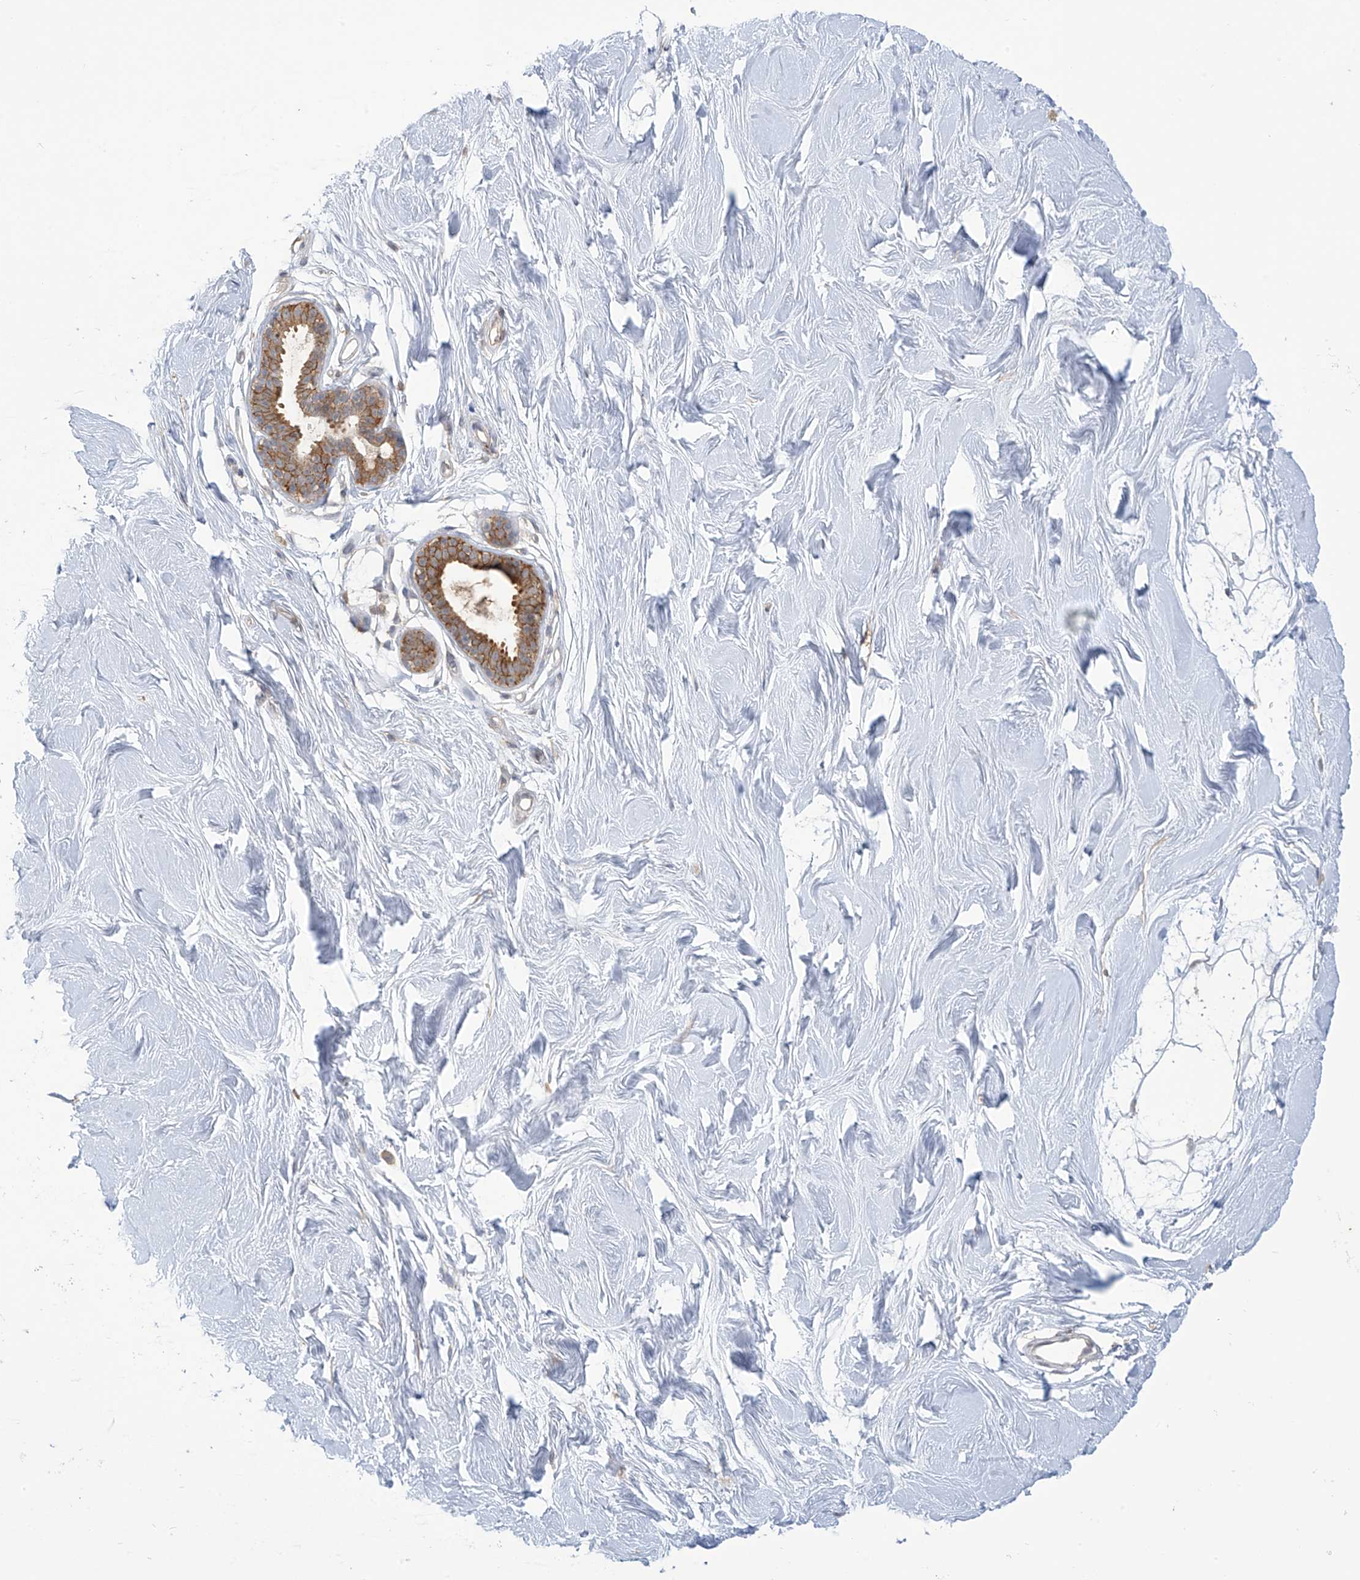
{"staining": {"intensity": "weak", "quantity": "25%-75%", "location": "cytoplasmic/membranous"}, "tissue": "breast", "cell_type": "Adipocytes", "image_type": "normal", "snomed": [{"axis": "morphology", "description": "Normal tissue, NOS"}, {"axis": "topography", "description": "Breast"}], "caption": "This histopathology image exhibits immunohistochemistry staining of benign human breast, with low weak cytoplasmic/membranous expression in about 25%-75% of adipocytes.", "gene": "KIAA1522", "patient": {"sex": "female", "age": 26}}